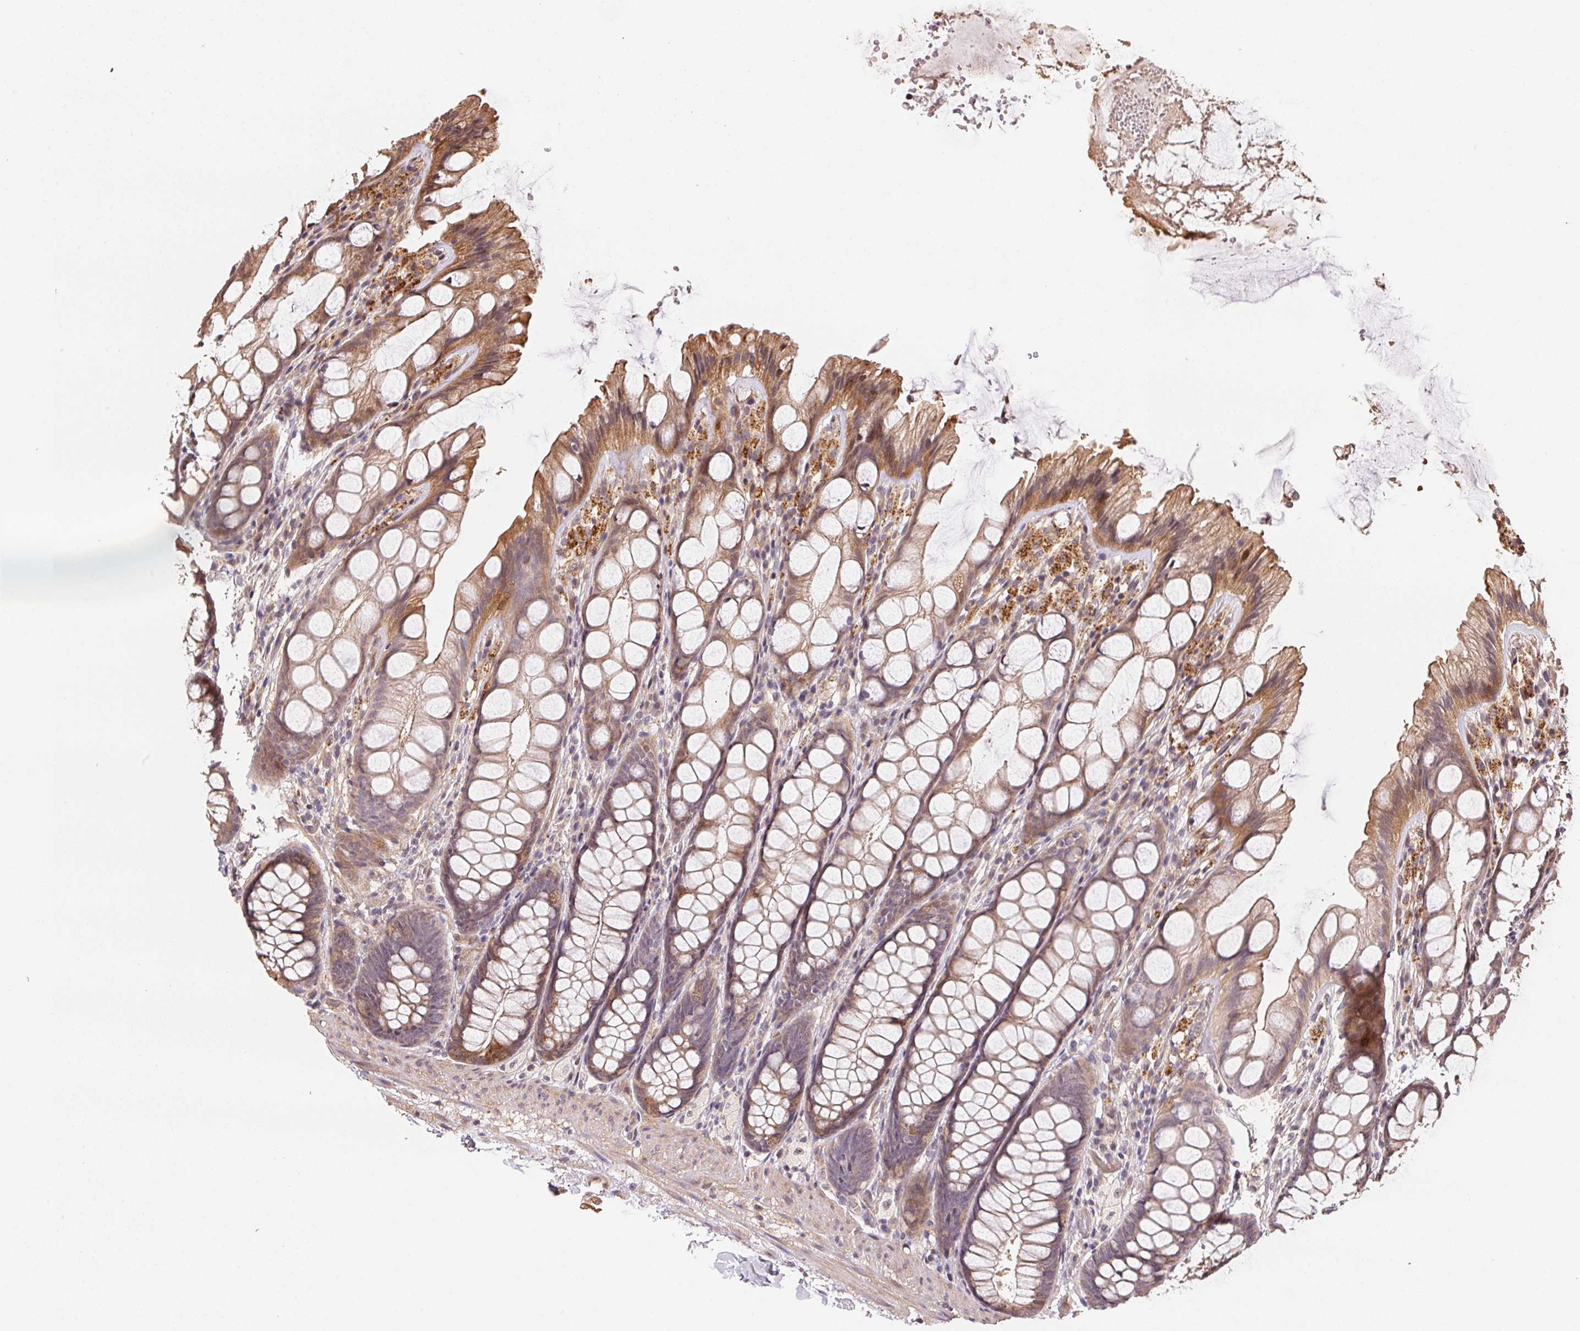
{"staining": {"intensity": "weak", "quantity": "25%-75%", "location": "cytoplasmic/membranous"}, "tissue": "colon", "cell_type": "Glandular cells", "image_type": "normal", "snomed": [{"axis": "morphology", "description": "Normal tissue, NOS"}, {"axis": "topography", "description": "Colon"}], "caption": "Immunohistochemical staining of unremarkable colon reveals 25%-75% levels of weak cytoplasmic/membranous protein staining in about 25%-75% of glandular cells.", "gene": "TMEM222", "patient": {"sex": "male", "age": 47}}